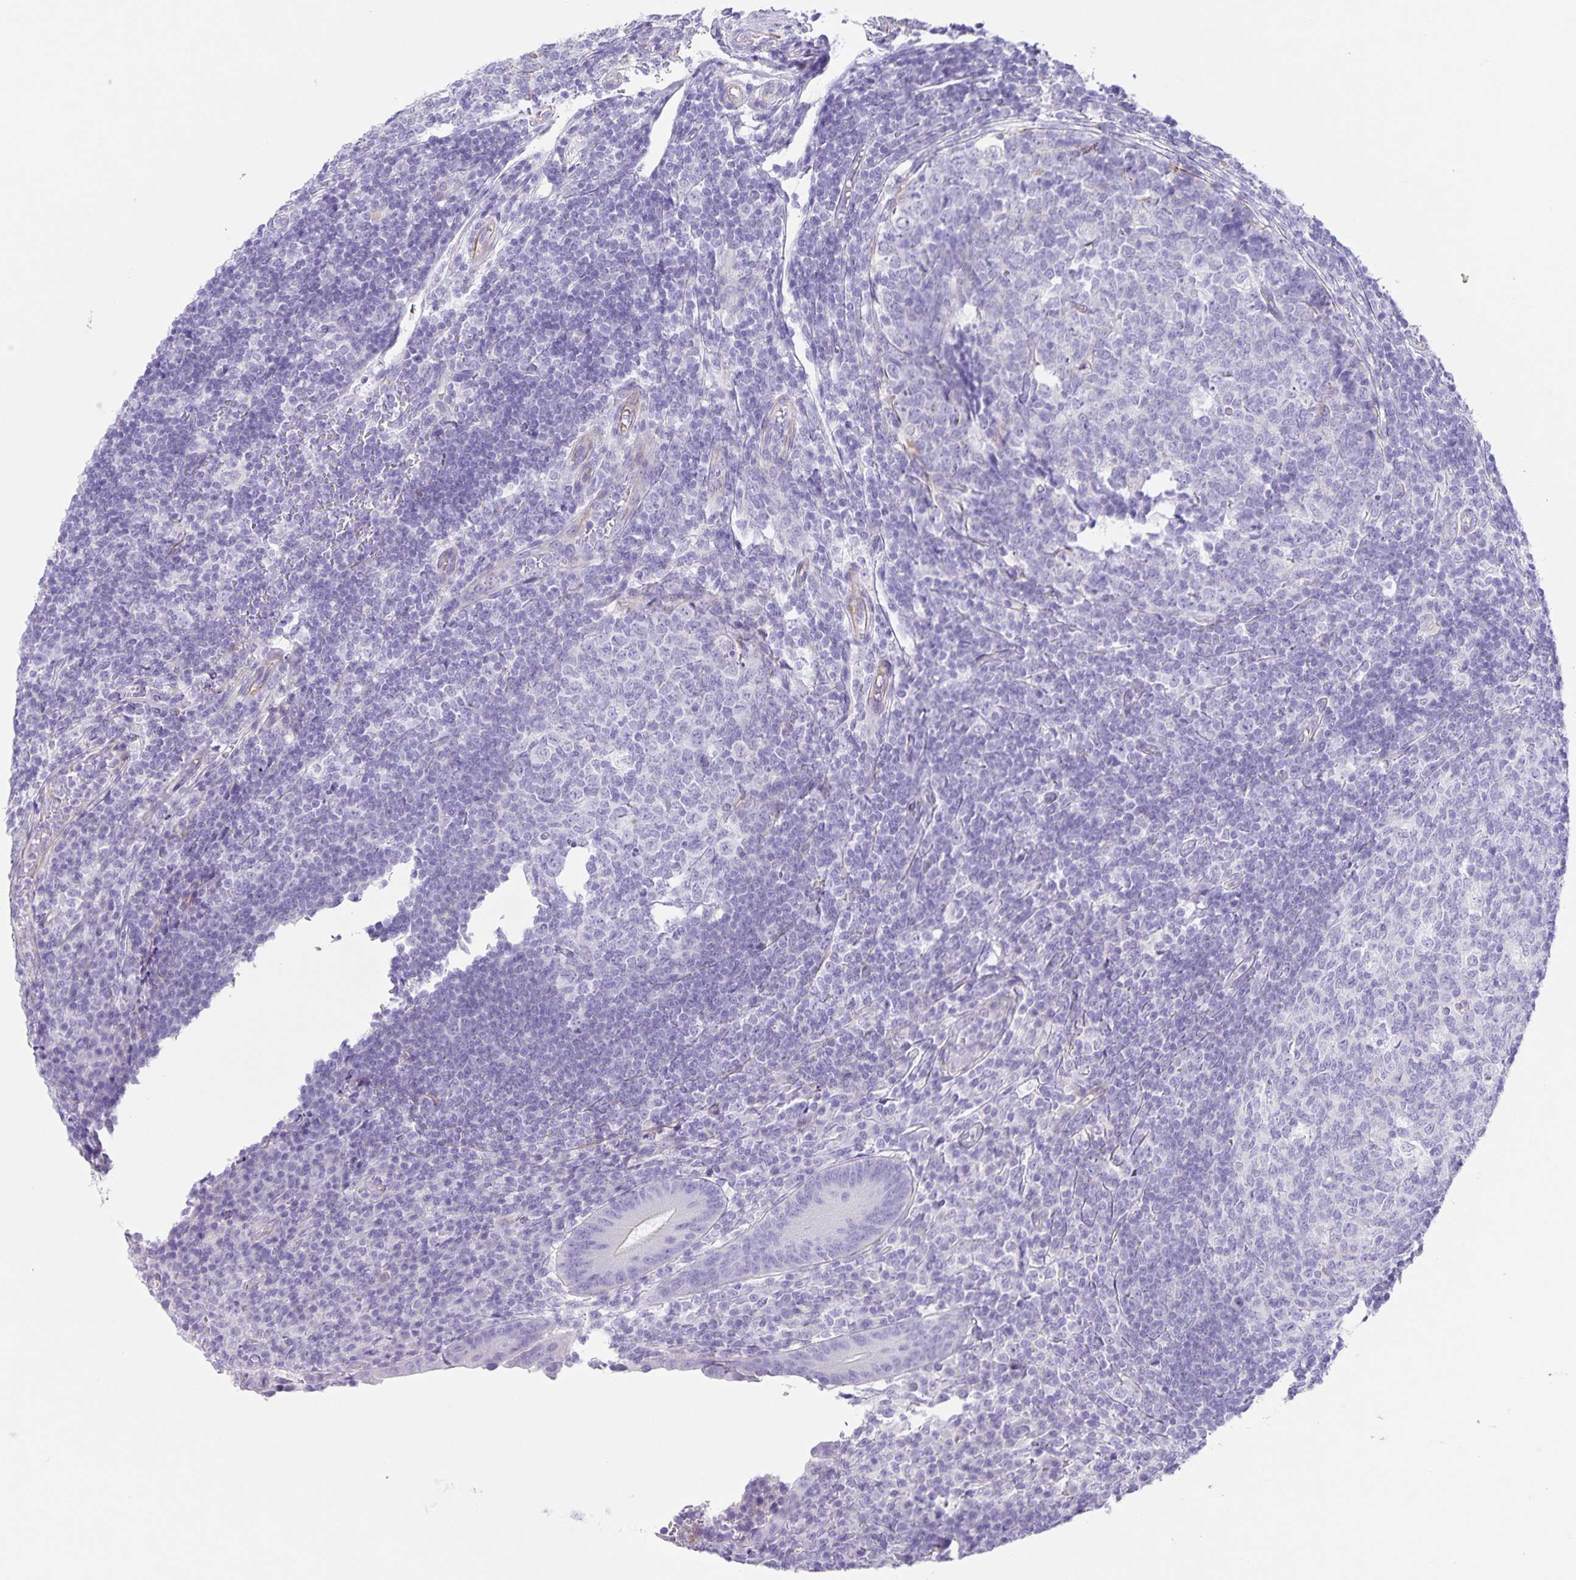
{"staining": {"intensity": "negative", "quantity": "none", "location": "none"}, "tissue": "appendix", "cell_type": "Glandular cells", "image_type": "normal", "snomed": [{"axis": "morphology", "description": "Normal tissue, NOS"}, {"axis": "topography", "description": "Appendix"}], "caption": "This is an IHC image of benign human appendix. There is no positivity in glandular cells.", "gene": "UBQLN3", "patient": {"sex": "male", "age": 18}}